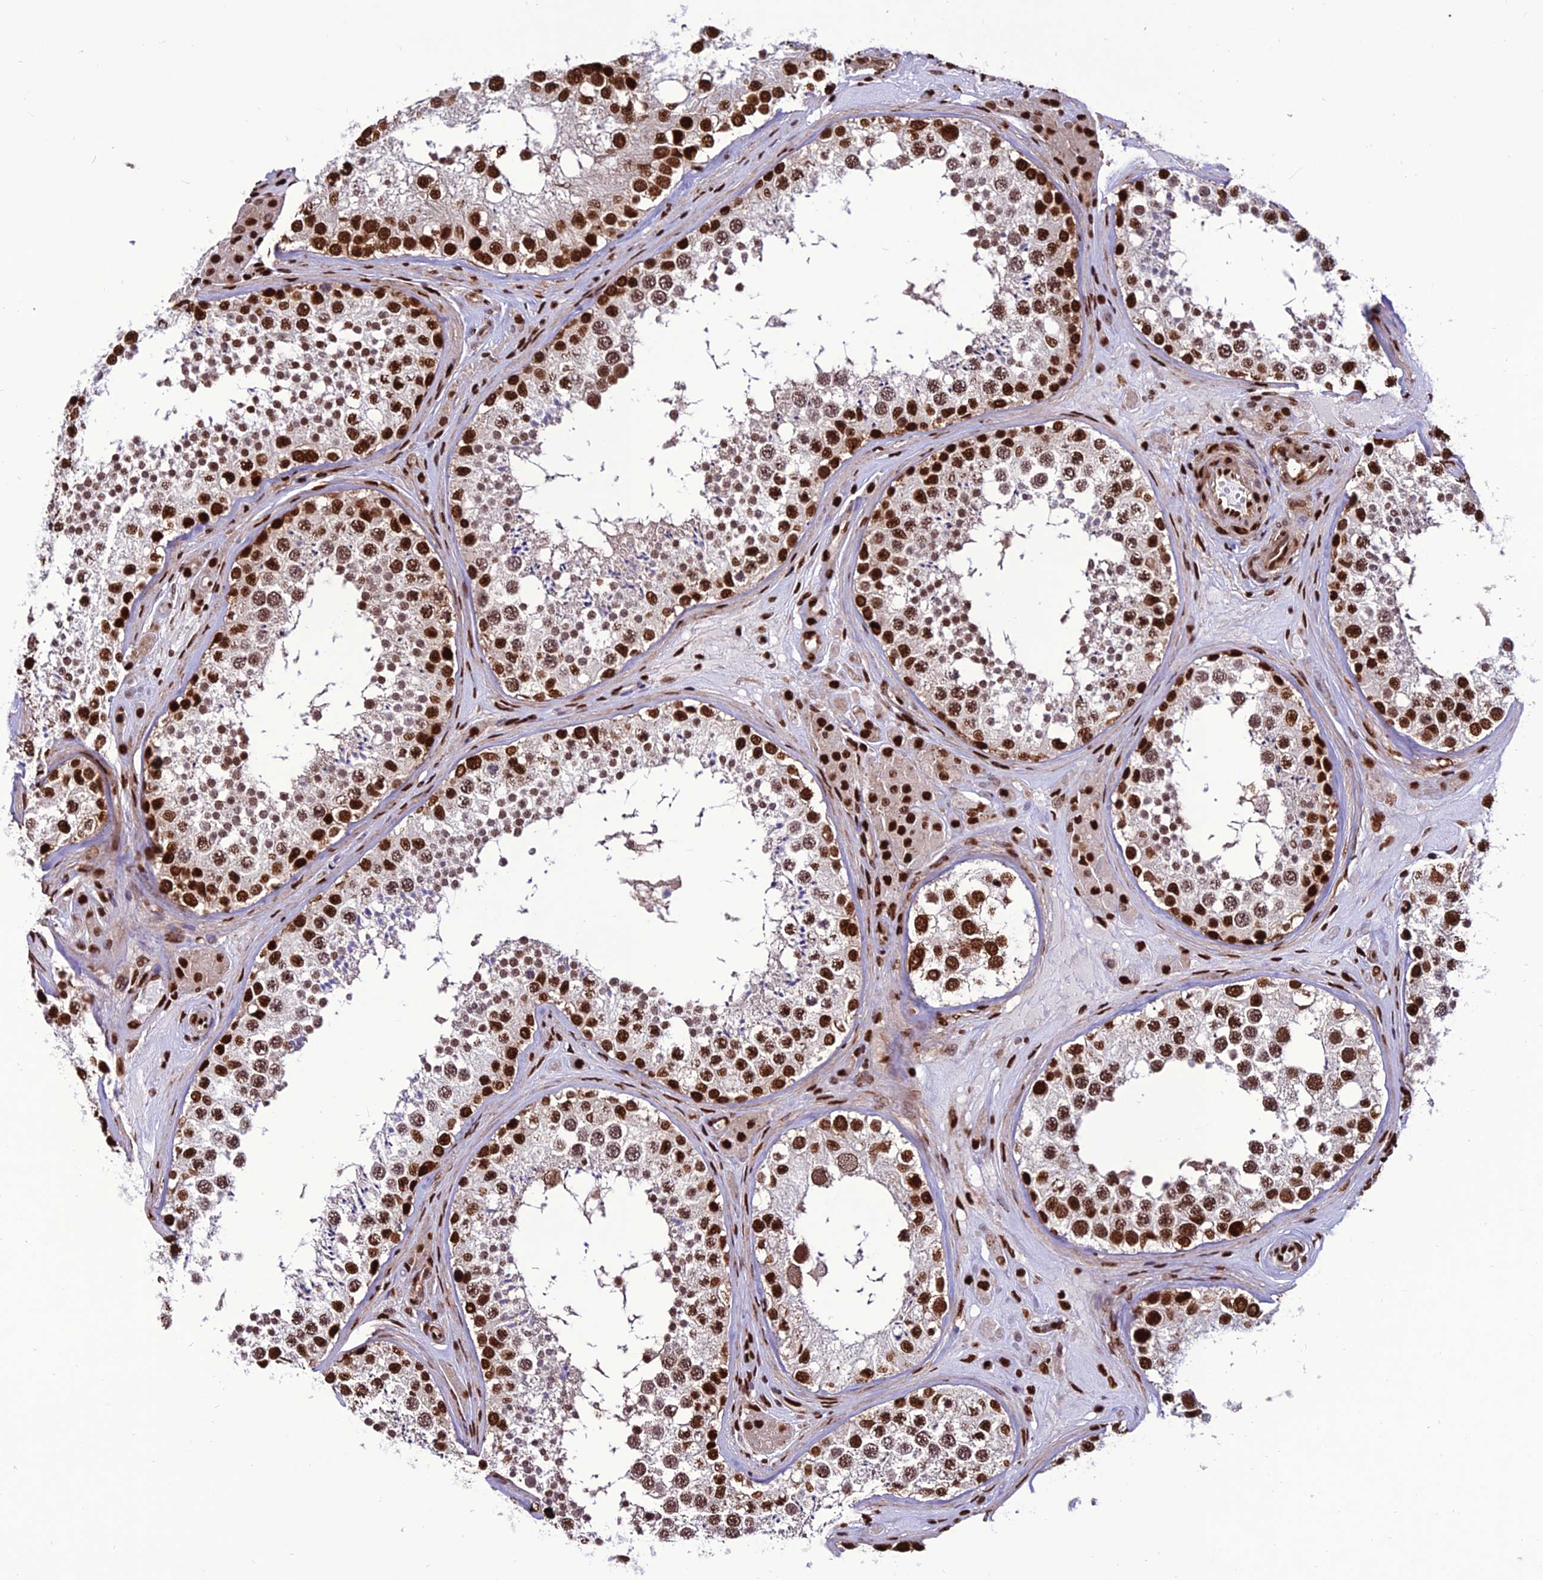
{"staining": {"intensity": "strong", "quantity": ">75%", "location": "nuclear"}, "tissue": "testis", "cell_type": "Cells in seminiferous ducts", "image_type": "normal", "snomed": [{"axis": "morphology", "description": "Normal tissue, NOS"}, {"axis": "topography", "description": "Testis"}], "caption": "Immunohistochemistry (IHC) photomicrograph of benign human testis stained for a protein (brown), which shows high levels of strong nuclear expression in about >75% of cells in seminiferous ducts.", "gene": "INO80E", "patient": {"sex": "male", "age": 46}}